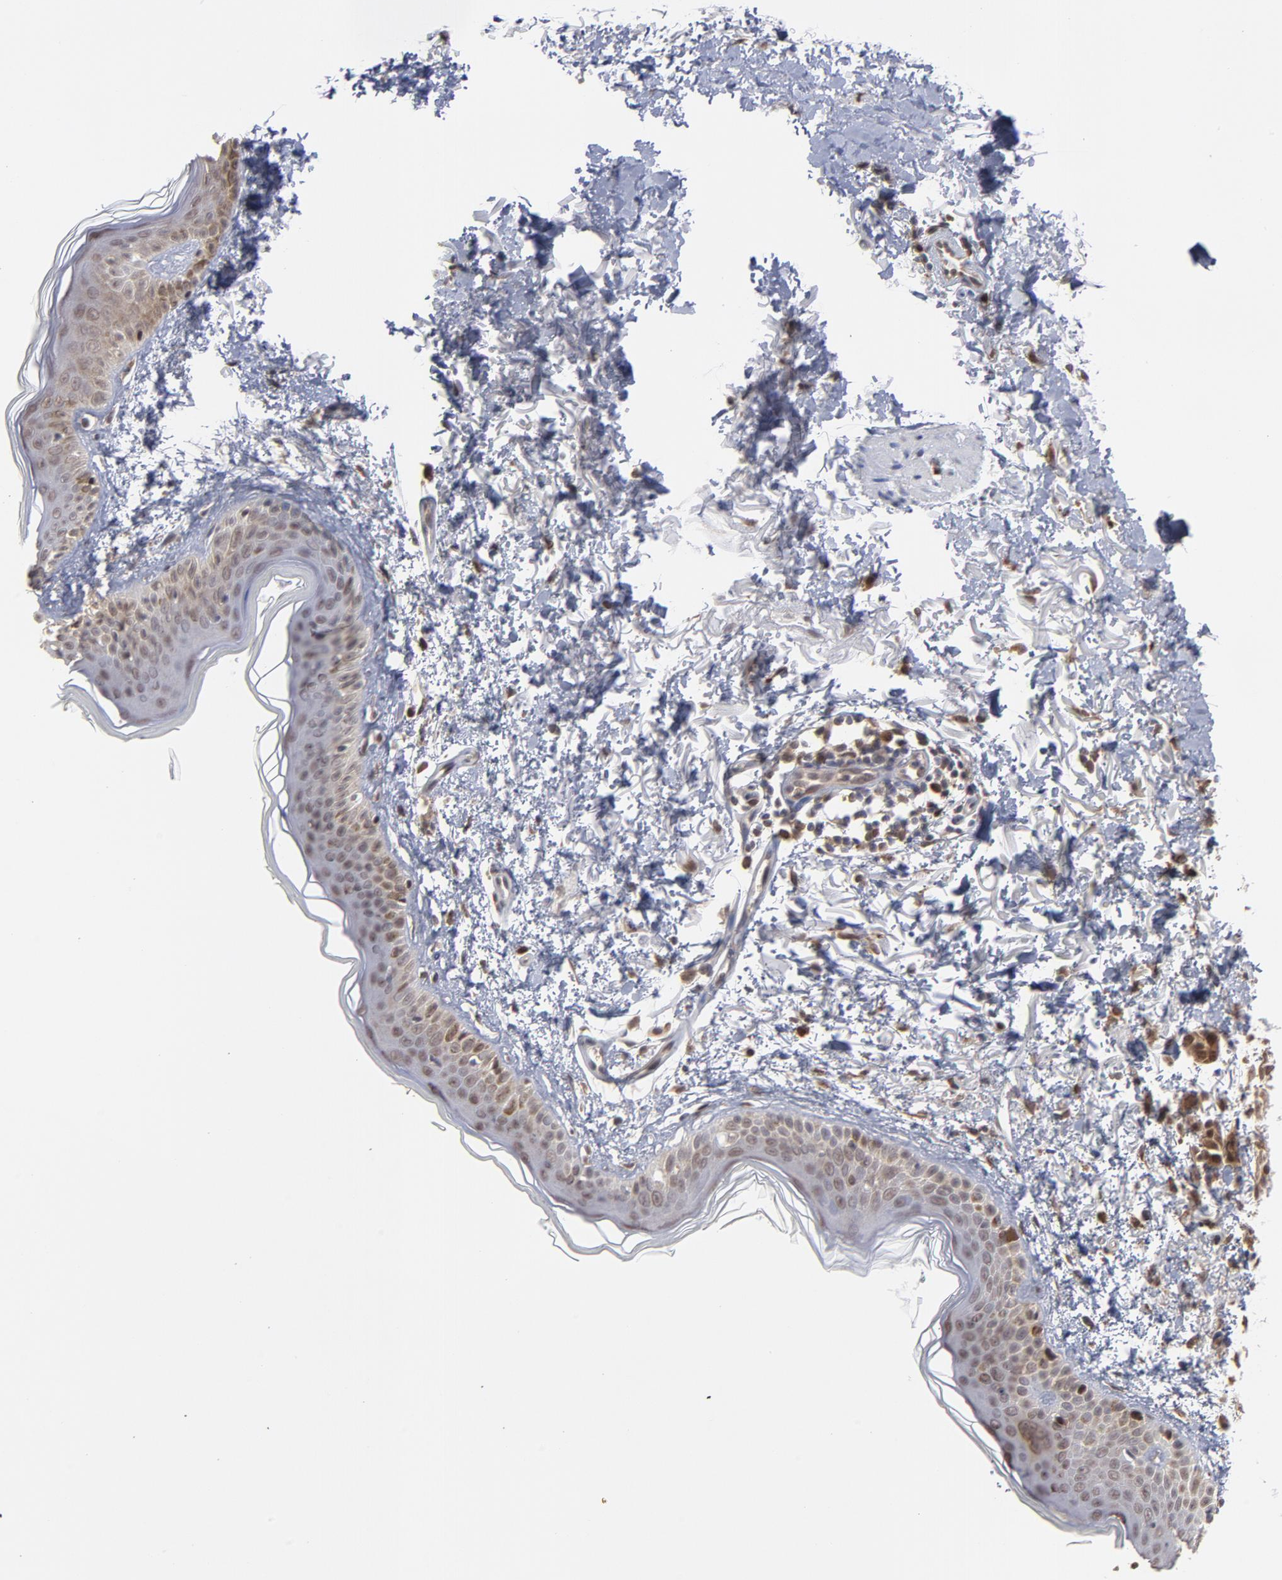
{"staining": {"intensity": "negative", "quantity": "none", "location": "none"}, "tissue": "melanoma", "cell_type": "Tumor cells", "image_type": "cancer", "snomed": [{"axis": "morphology", "description": "Malignant melanoma, NOS"}, {"axis": "topography", "description": "Skin"}], "caption": "High magnification brightfield microscopy of melanoma stained with DAB (brown) and counterstained with hematoxylin (blue): tumor cells show no significant positivity.", "gene": "OAS1", "patient": {"sex": "male", "age": 76}}